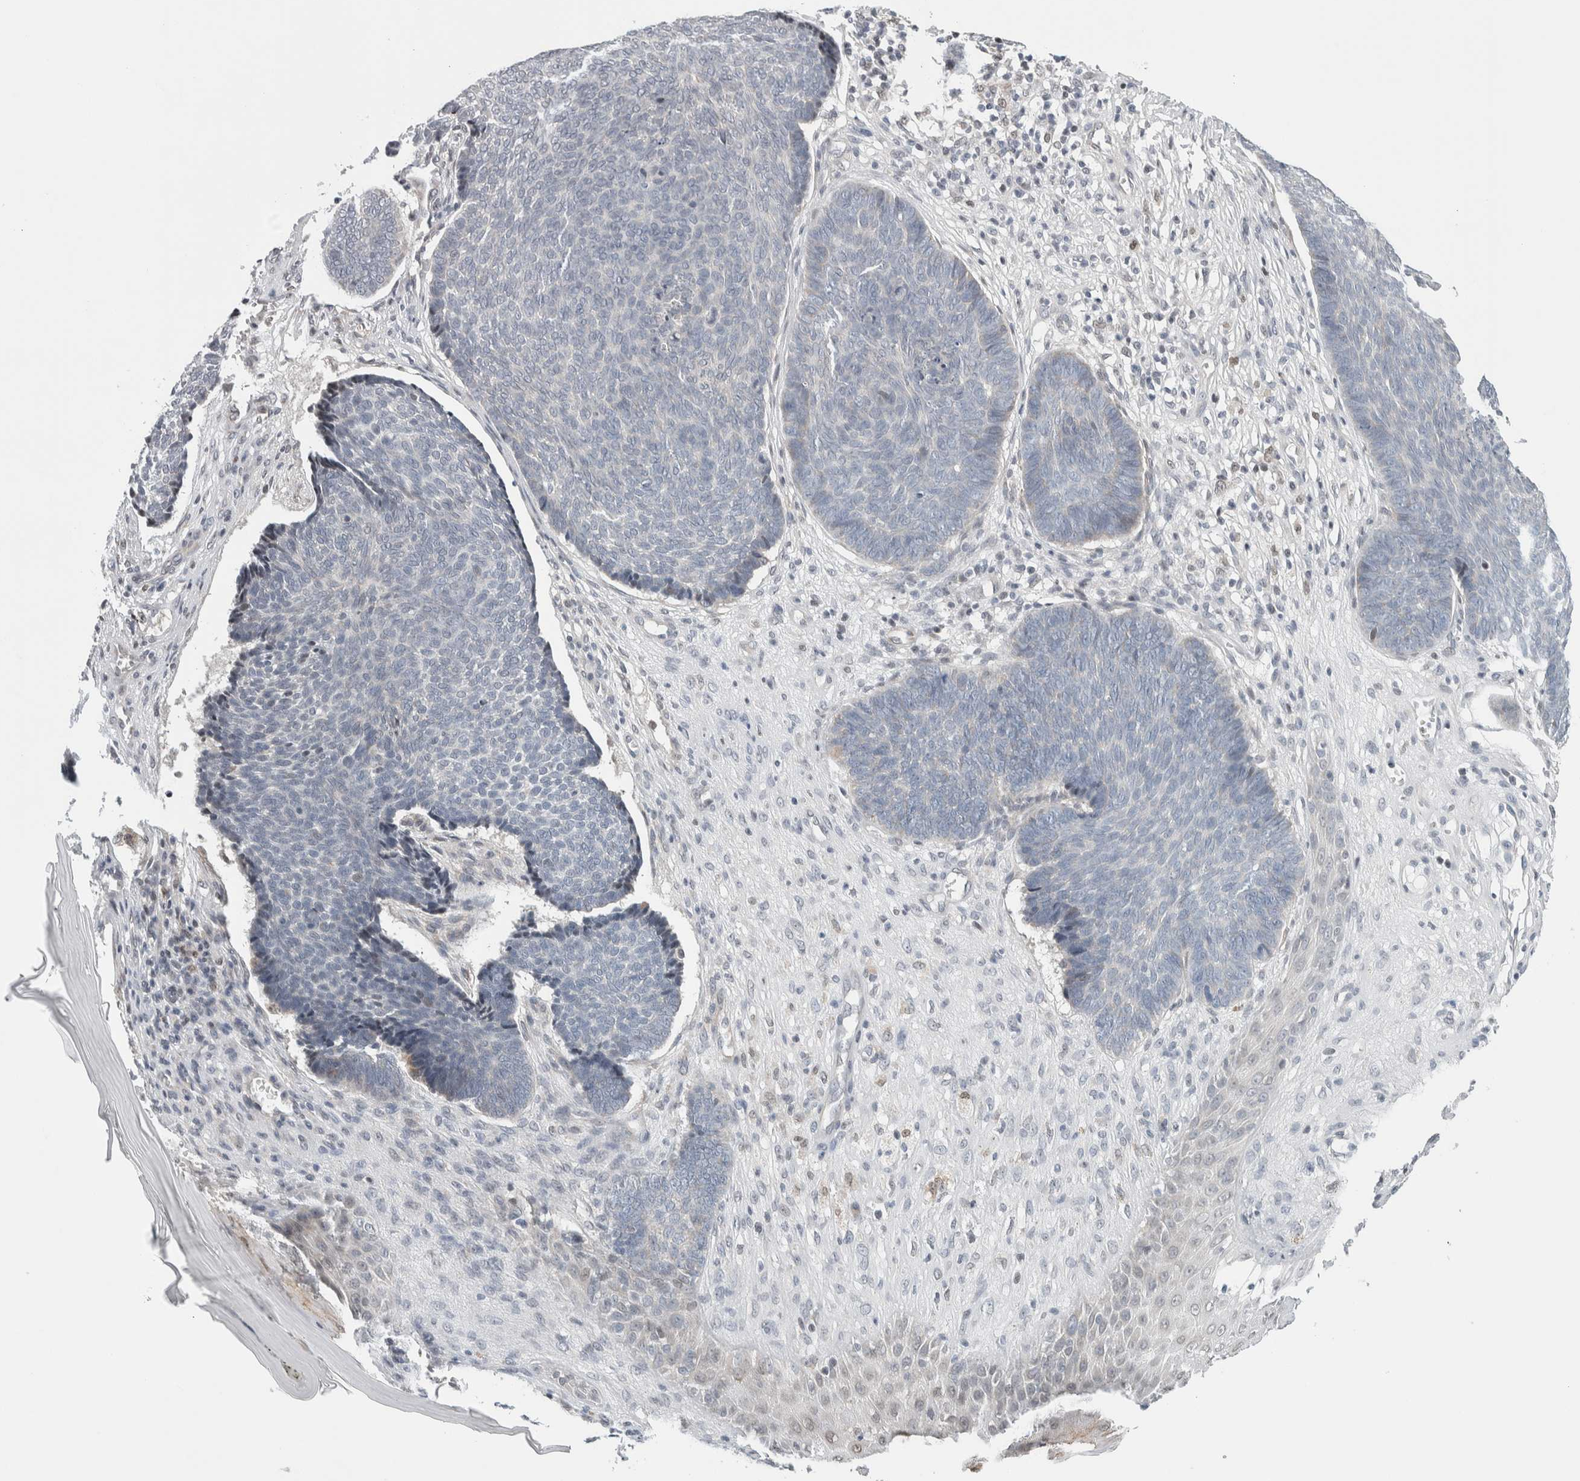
{"staining": {"intensity": "negative", "quantity": "none", "location": "none"}, "tissue": "skin cancer", "cell_type": "Tumor cells", "image_type": "cancer", "snomed": [{"axis": "morphology", "description": "Basal cell carcinoma"}, {"axis": "topography", "description": "Skin"}], "caption": "Photomicrograph shows no protein positivity in tumor cells of basal cell carcinoma (skin) tissue.", "gene": "NEUROD1", "patient": {"sex": "male", "age": 84}}